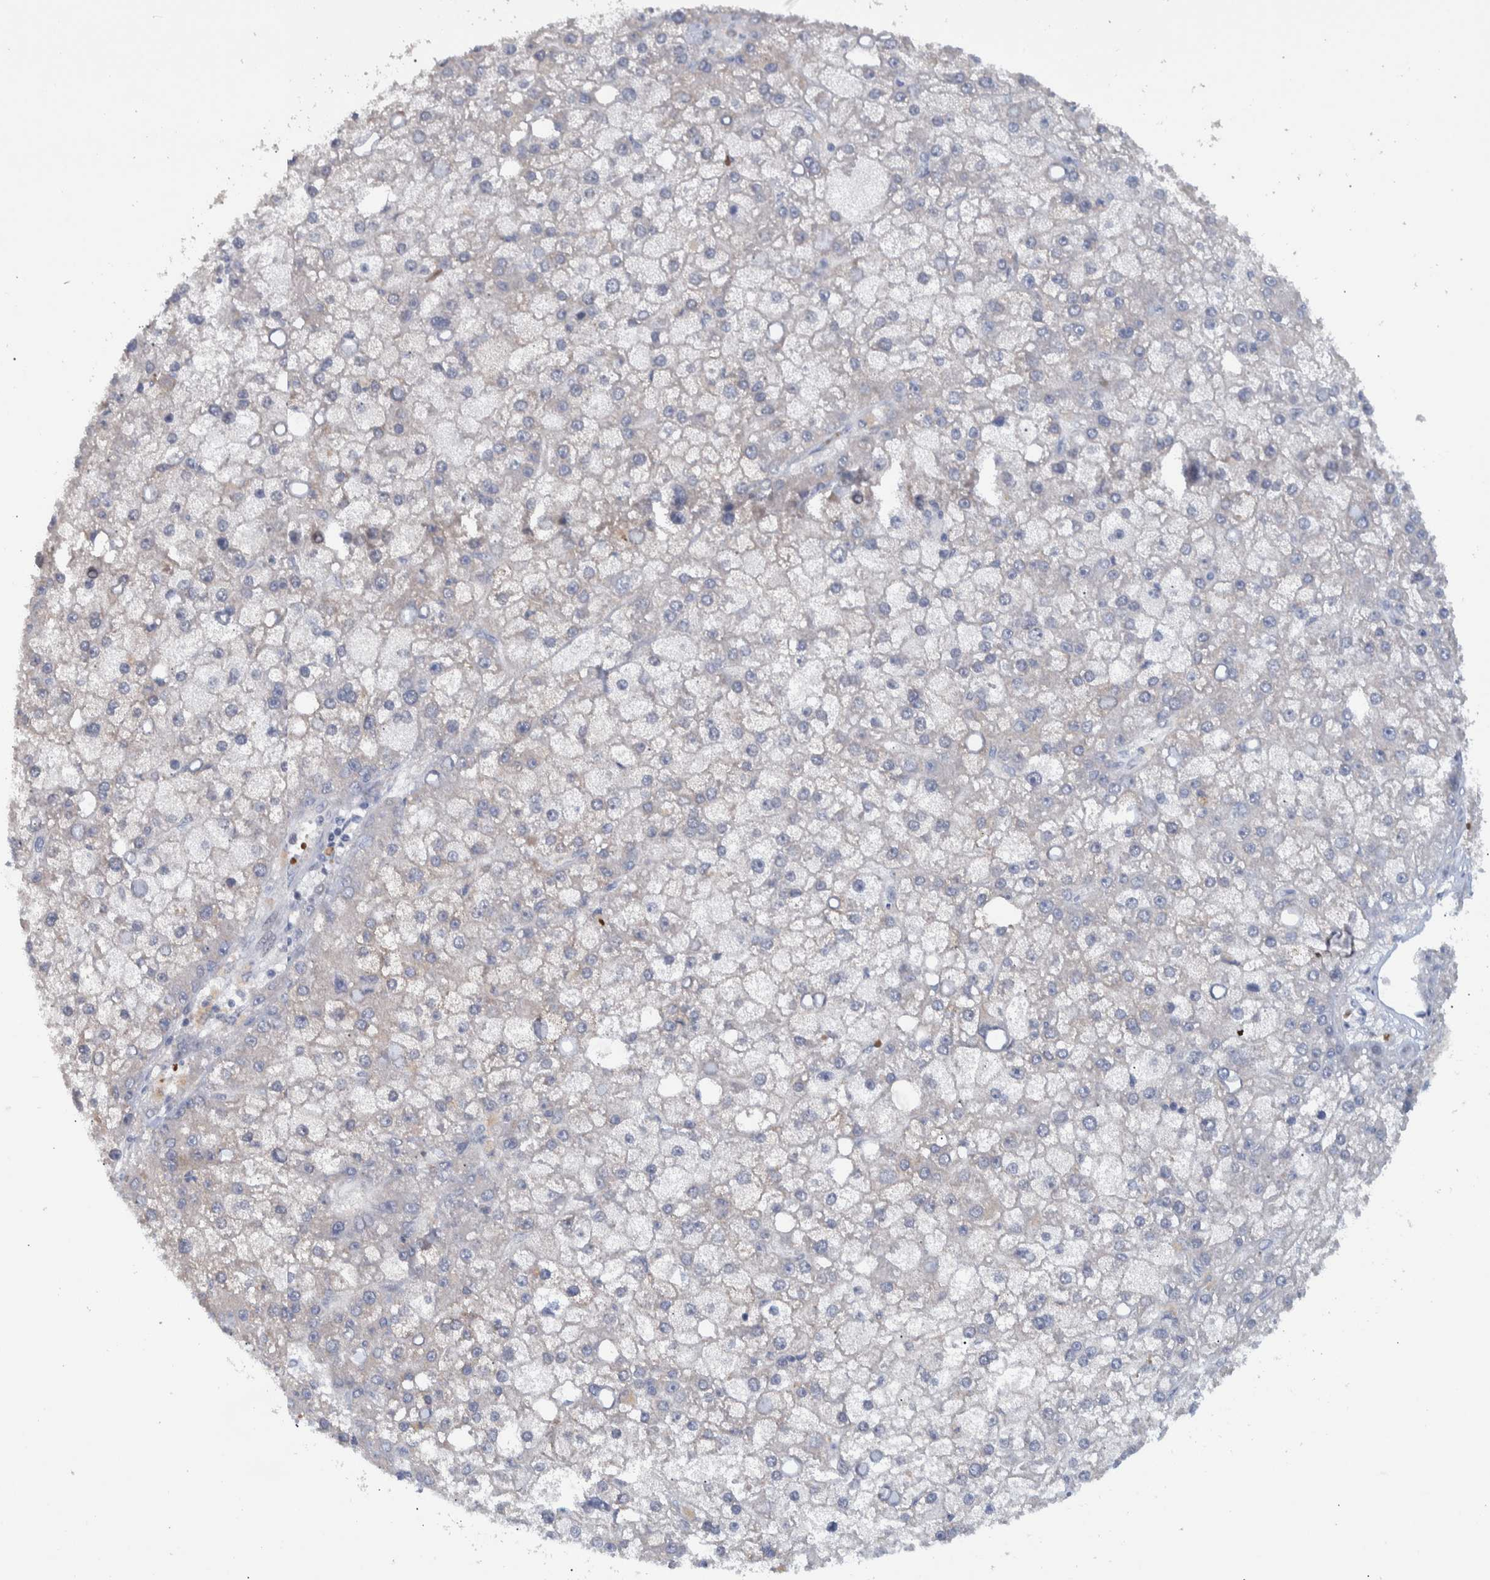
{"staining": {"intensity": "negative", "quantity": "none", "location": "none"}, "tissue": "liver cancer", "cell_type": "Tumor cells", "image_type": "cancer", "snomed": [{"axis": "morphology", "description": "Carcinoma, Hepatocellular, NOS"}, {"axis": "topography", "description": "Liver"}], "caption": "Immunohistochemistry micrograph of human liver cancer (hepatocellular carcinoma) stained for a protein (brown), which displays no staining in tumor cells. (DAB immunohistochemistry (IHC), high magnification).", "gene": "ESRP1", "patient": {"sex": "male", "age": 67}}